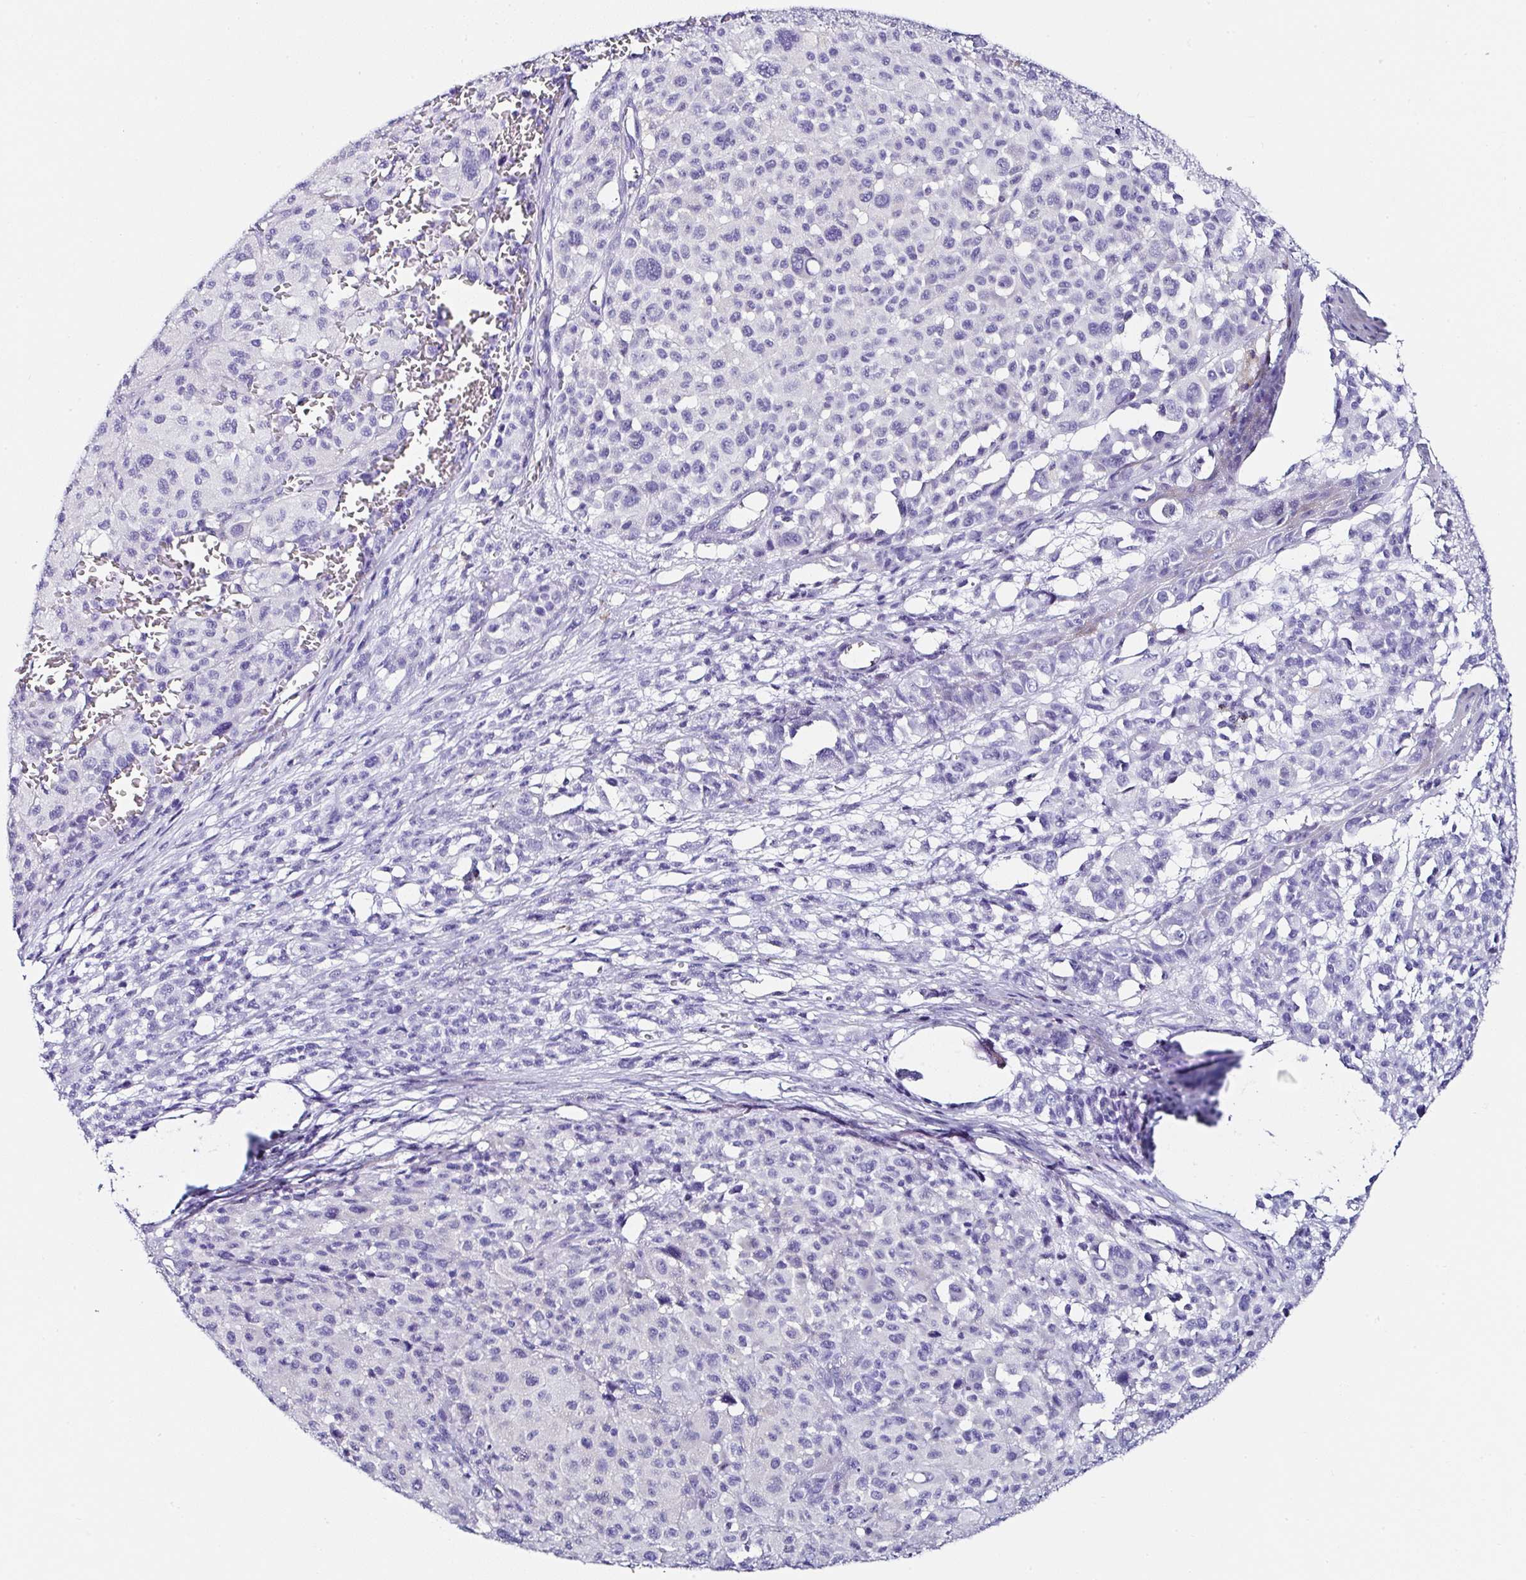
{"staining": {"intensity": "negative", "quantity": "none", "location": "none"}, "tissue": "melanoma", "cell_type": "Tumor cells", "image_type": "cancer", "snomed": [{"axis": "morphology", "description": "Malignant melanoma, NOS"}, {"axis": "topography", "description": "Skin"}], "caption": "DAB (3,3'-diaminobenzidine) immunohistochemical staining of malignant melanoma reveals no significant staining in tumor cells. (Brightfield microscopy of DAB (3,3'-diaminobenzidine) immunohistochemistry at high magnification).", "gene": "UGT3A1", "patient": {"sex": "female", "age": 74}}